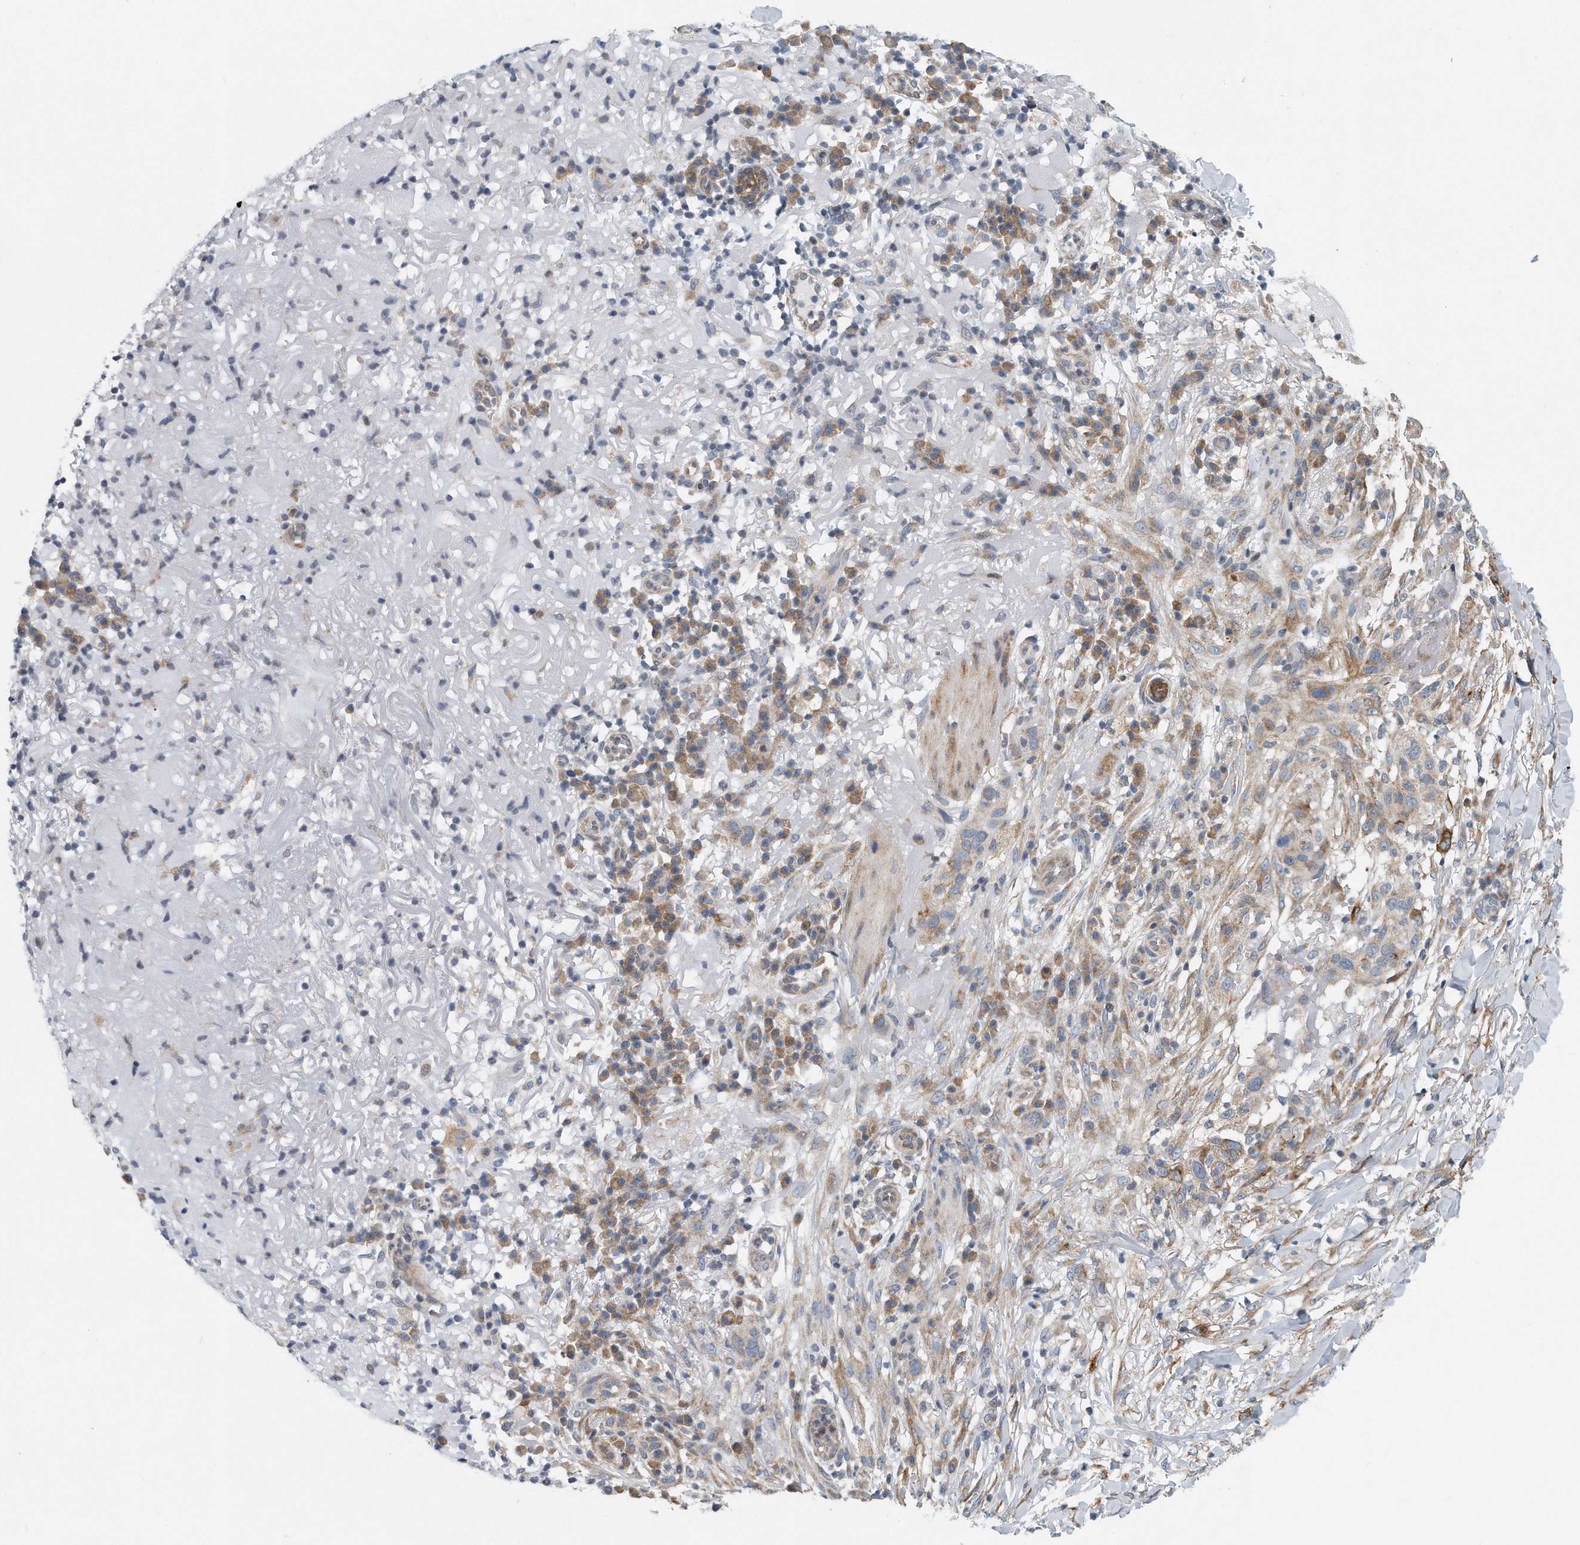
{"staining": {"intensity": "moderate", "quantity": "<25%", "location": "cytoplasmic/membranous"}, "tissue": "skin cancer", "cell_type": "Tumor cells", "image_type": "cancer", "snomed": [{"axis": "morphology", "description": "Normal tissue, NOS"}, {"axis": "morphology", "description": "Squamous cell carcinoma, NOS"}, {"axis": "topography", "description": "Skin"}], "caption": "The histopathology image exhibits a brown stain indicating the presence of a protein in the cytoplasmic/membranous of tumor cells in squamous cell carcinoma (skin).", "gene": "VLDLR", "patient": {"sex": "female", "age": 96}}